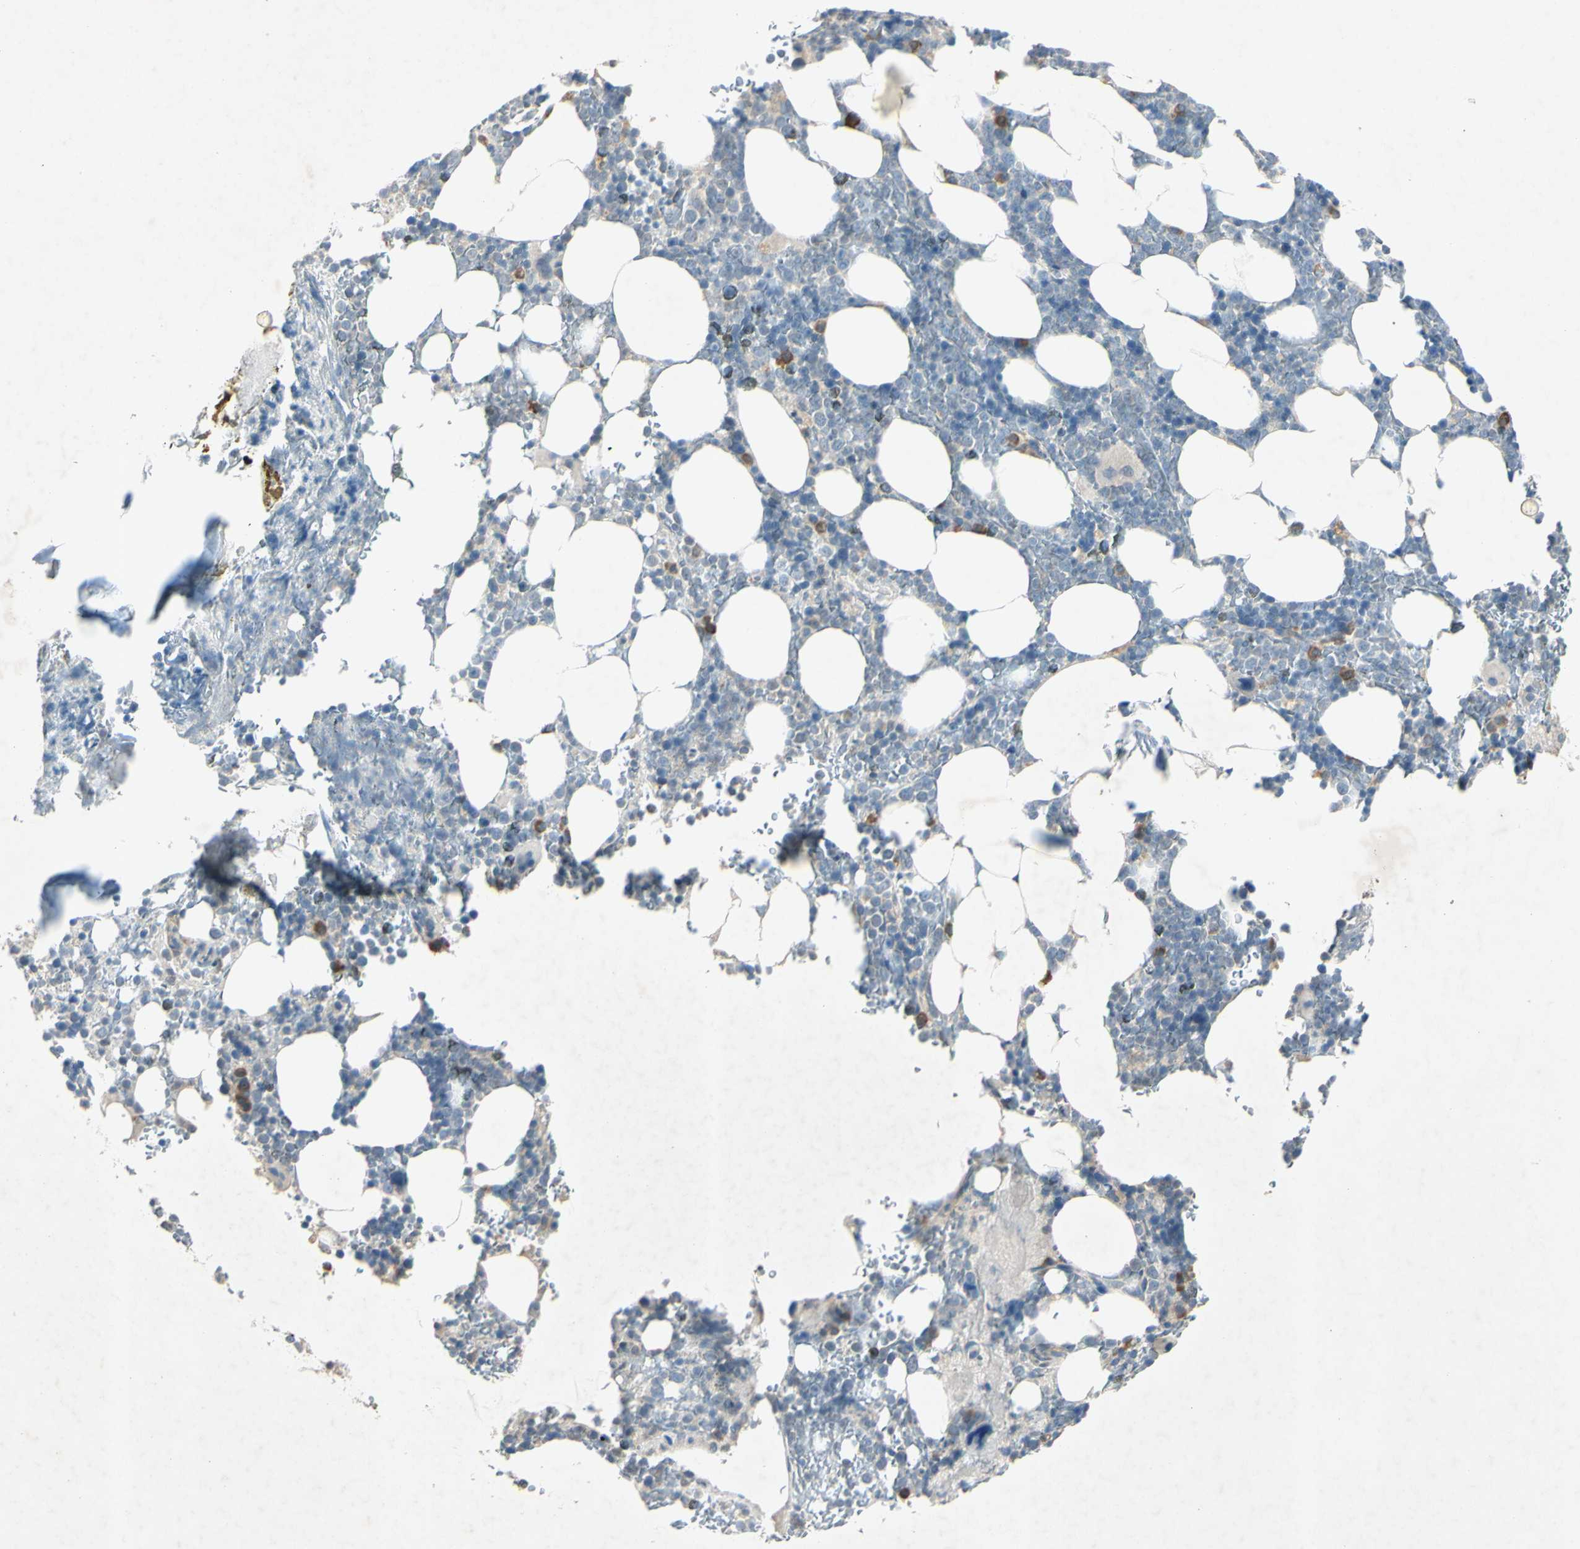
{"staining": {"intensity": "moderate", "quantity": "<25%", "location": "cytoplasmic/membranous"}, "tissue": "bone marrow", "cell_type": "Hematopoietic cells", "image_type": "normal", "snomed": [{"axis": "morphology", "description": "Normal tissue, NOS"}, {"axis": "topography", "description": "Bone marrow"}], "caption": "A brown stain labels moderate cytoplasmic/membranous staining of a protein in hematopoietic cells of unremarkable human bone marrow. The staining is performed using DAB (3,3'-diaminobenzidine) brown chromogen to label protein expression. The nuclei are counter-stained blue using hematoxylin.", "gene": "AATK", "patient": {"sex": "female", "age": 73}}